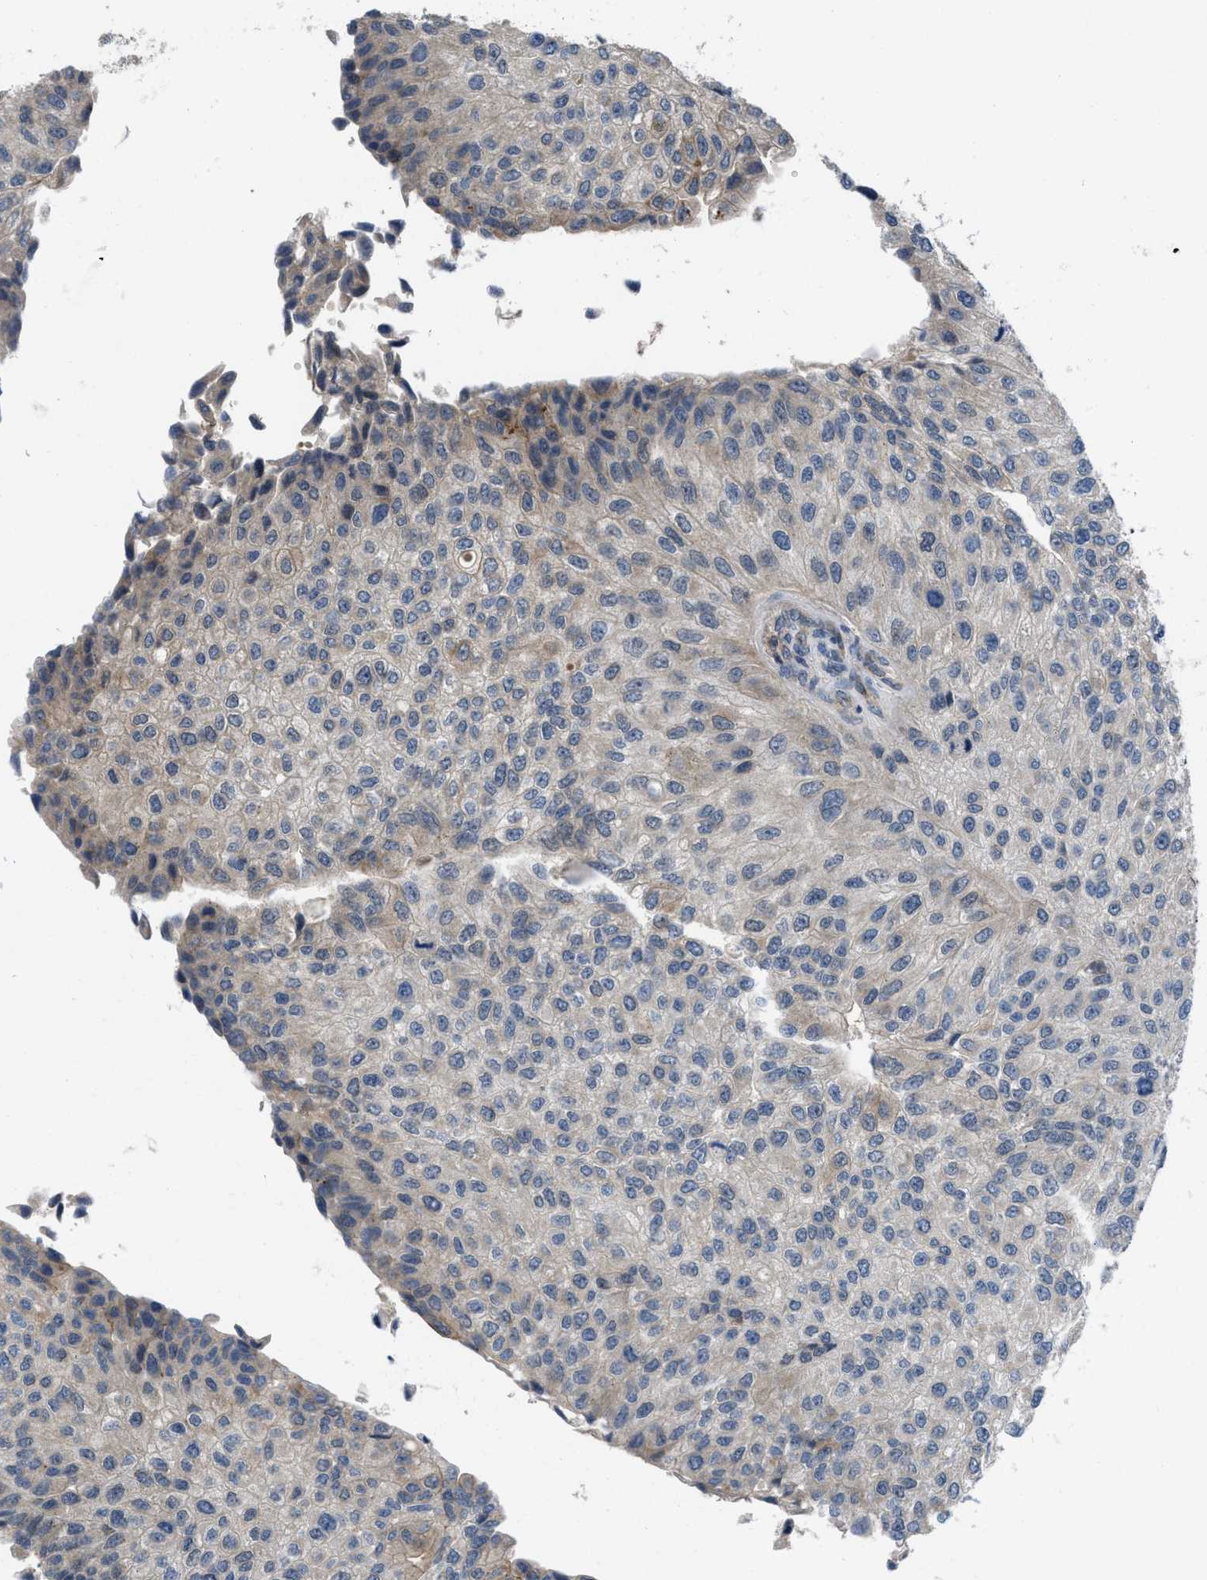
{"staining": {"intensity": "negative", "quantity": "none", "location": "none"}, "tissue": "urothelial cancer", "cell_type": "Tumor cells", "image_type": "cancer", "snomed": [{"axis": "morphology", "description": "Urothelial carcinoma, High grade"}, {"axis": "topography", "description": "Kidney"}, {"axis": "topography", "description": "Urinary bladder"}], "caption": "Immunohistochemistry (IHC) of human high-grade urothelial carcinoma demonstrates no expression in tumor cells.", "gene": "GPATCH2L", "patient": {"sex": "male", "age": 77}}